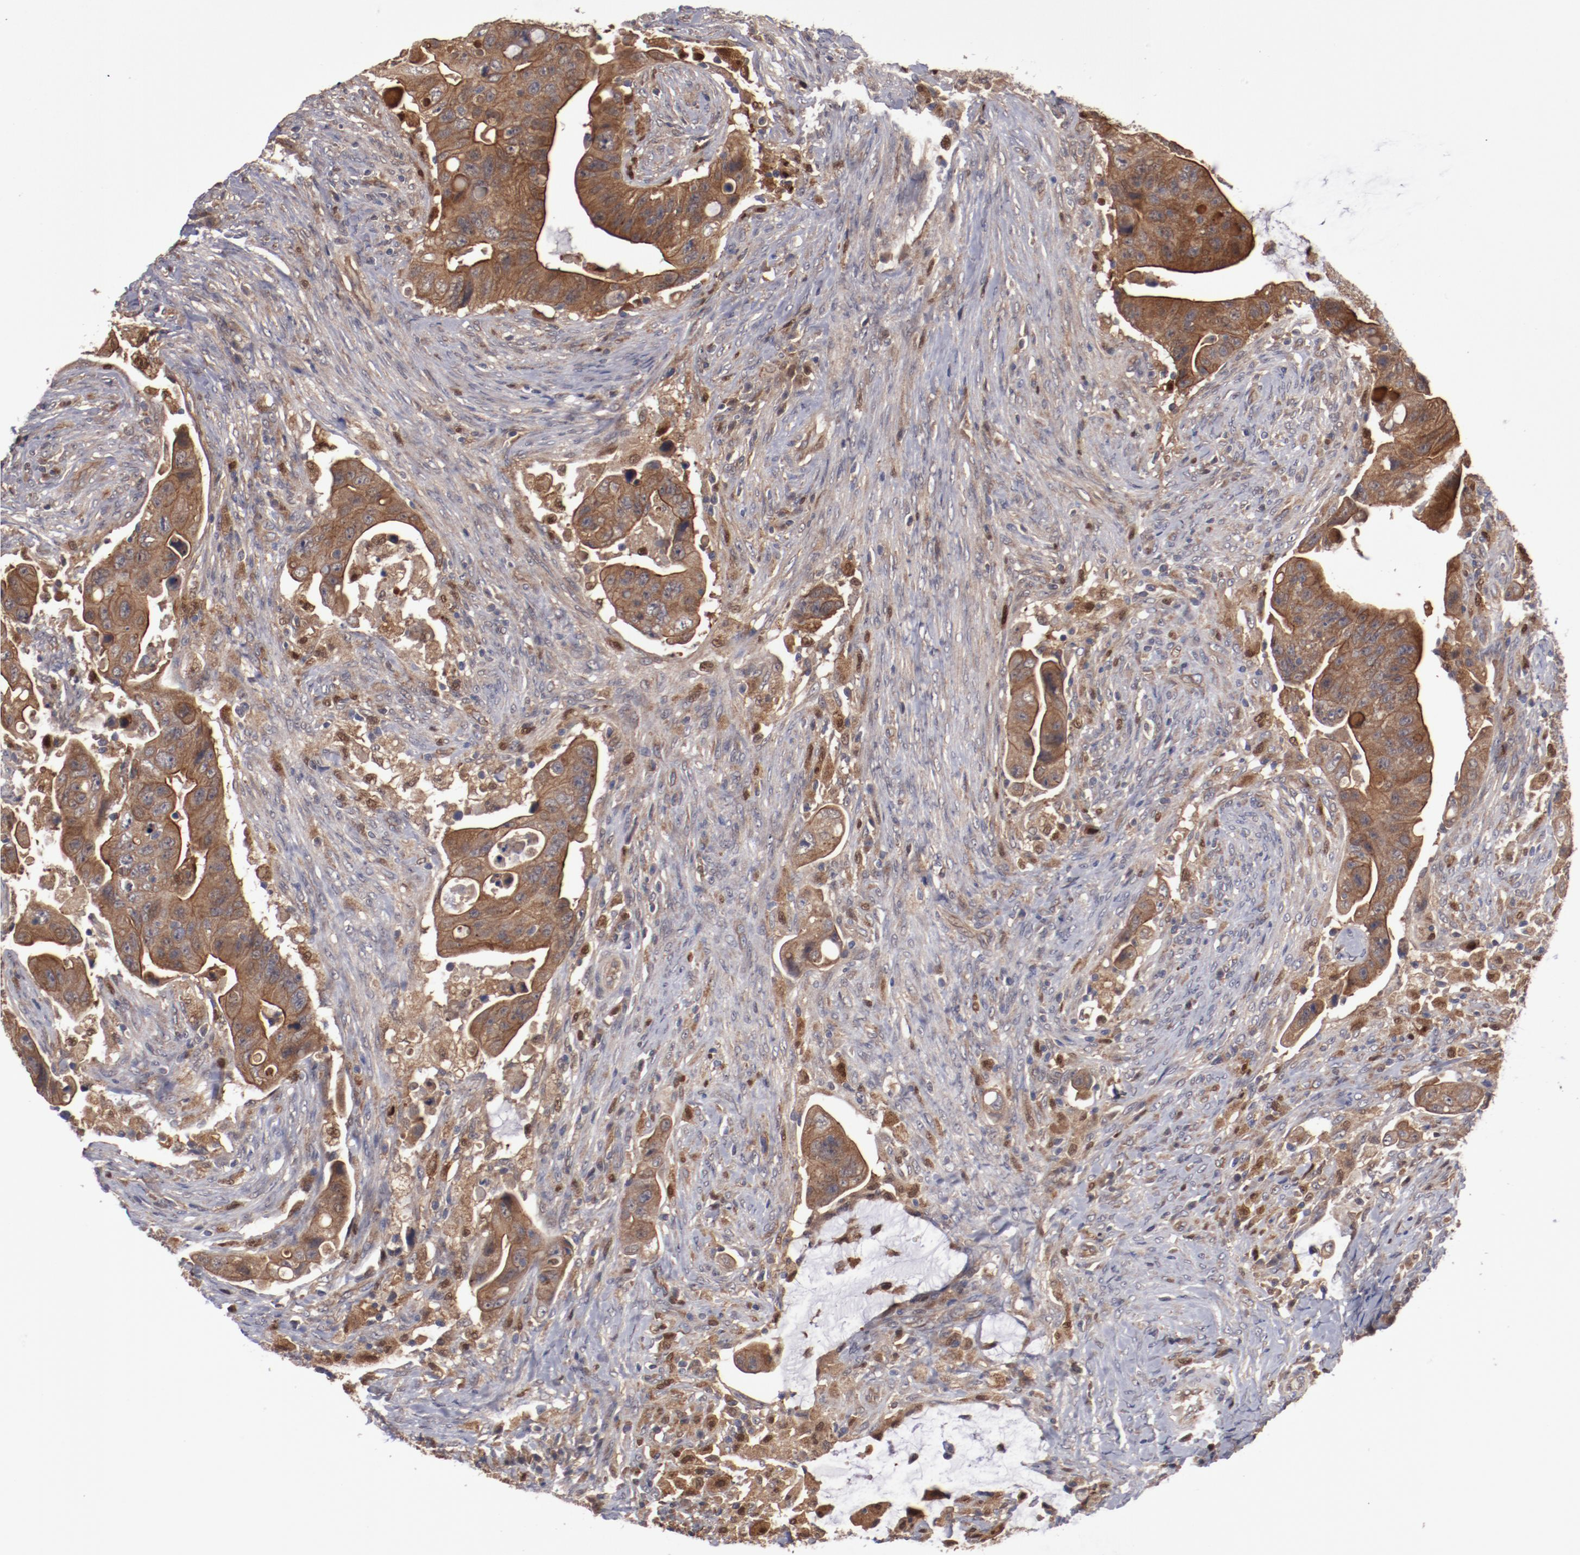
{"staining": {"intensity": "strong", "quantity": ">75%", "location": "cytoplasmic/membranous"}, "tissue": "colorectal cancer", "cell_type": "Tumor cells", "image_type": "cancer", "snomed": [{"axis": "morphology", "description": "Adenocarcinoma, NOS"}, {"axis": "topography", "description": "Rectum"}], "caption": "This is an image of IHC staining of colorectal cancer (adenocarcinoma), which shows strong expression in the cytoplasmic/membranous of tumor cells.", "gene": "DNAAF2", "patient": {"sex": "female", "age": 71}}